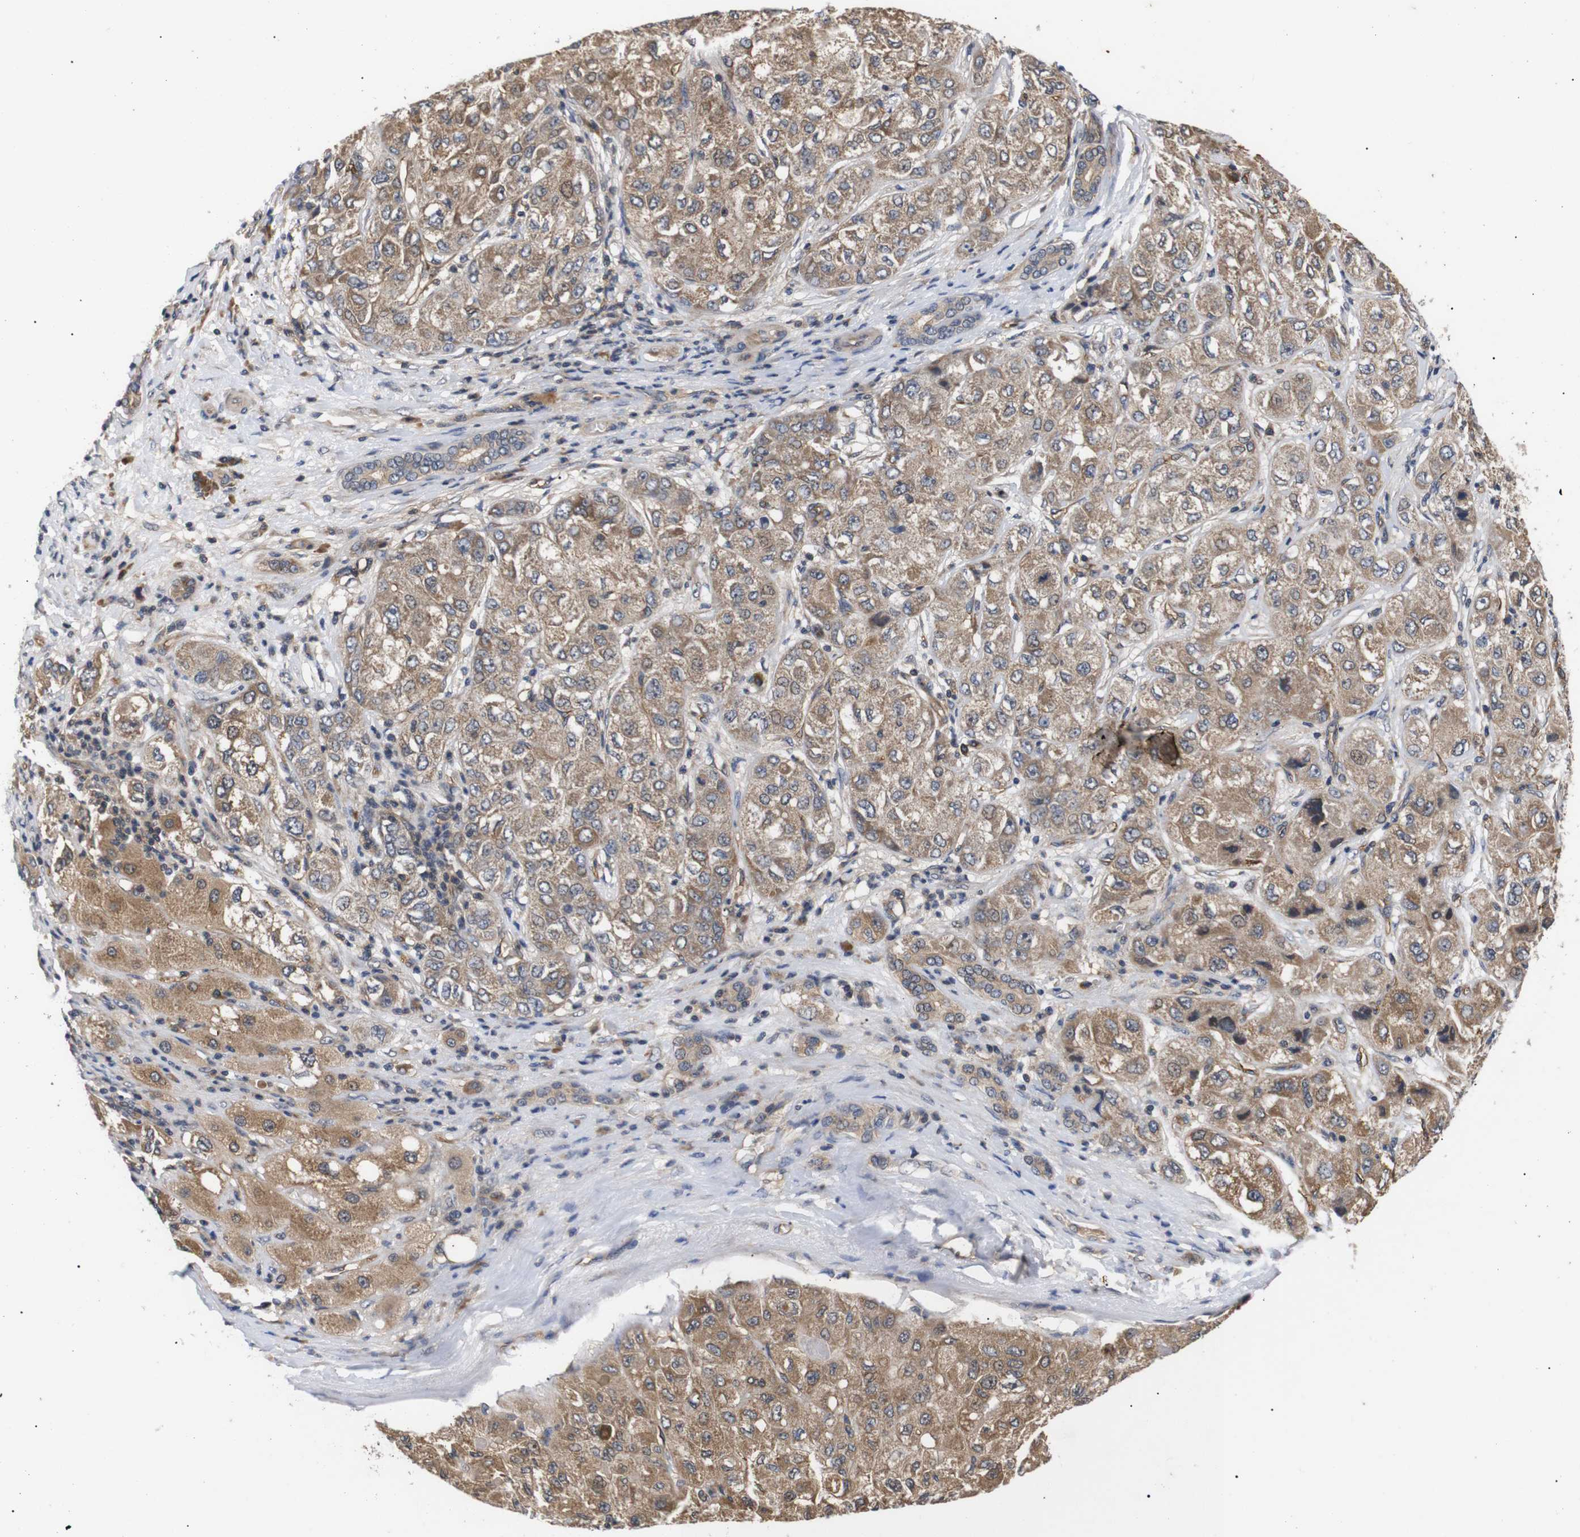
{"staining": {"intensity": "moderate", "quantity": ">75%", "location": "cytoplasmic/membranous"}, "tissue": "liver cancer", "cell_type": "Tumor cells", "image_type": "cancer", "snomed": [{"axis": "morphology", "description": "Carcinoma, Hepatocellular, NOS"}, {"axis": "topography", "description": "Liver"}], "caption": "An immunohistochemistry micrograph of neoplastic tissue is shown. Protein staining in brown highlights moderate cytoplasmic/membranous positivity in liver hepatocellular carcinoma within tumor cells.", "gene": "RIPK1", "patient": {"sex": "male", "age": 80}}